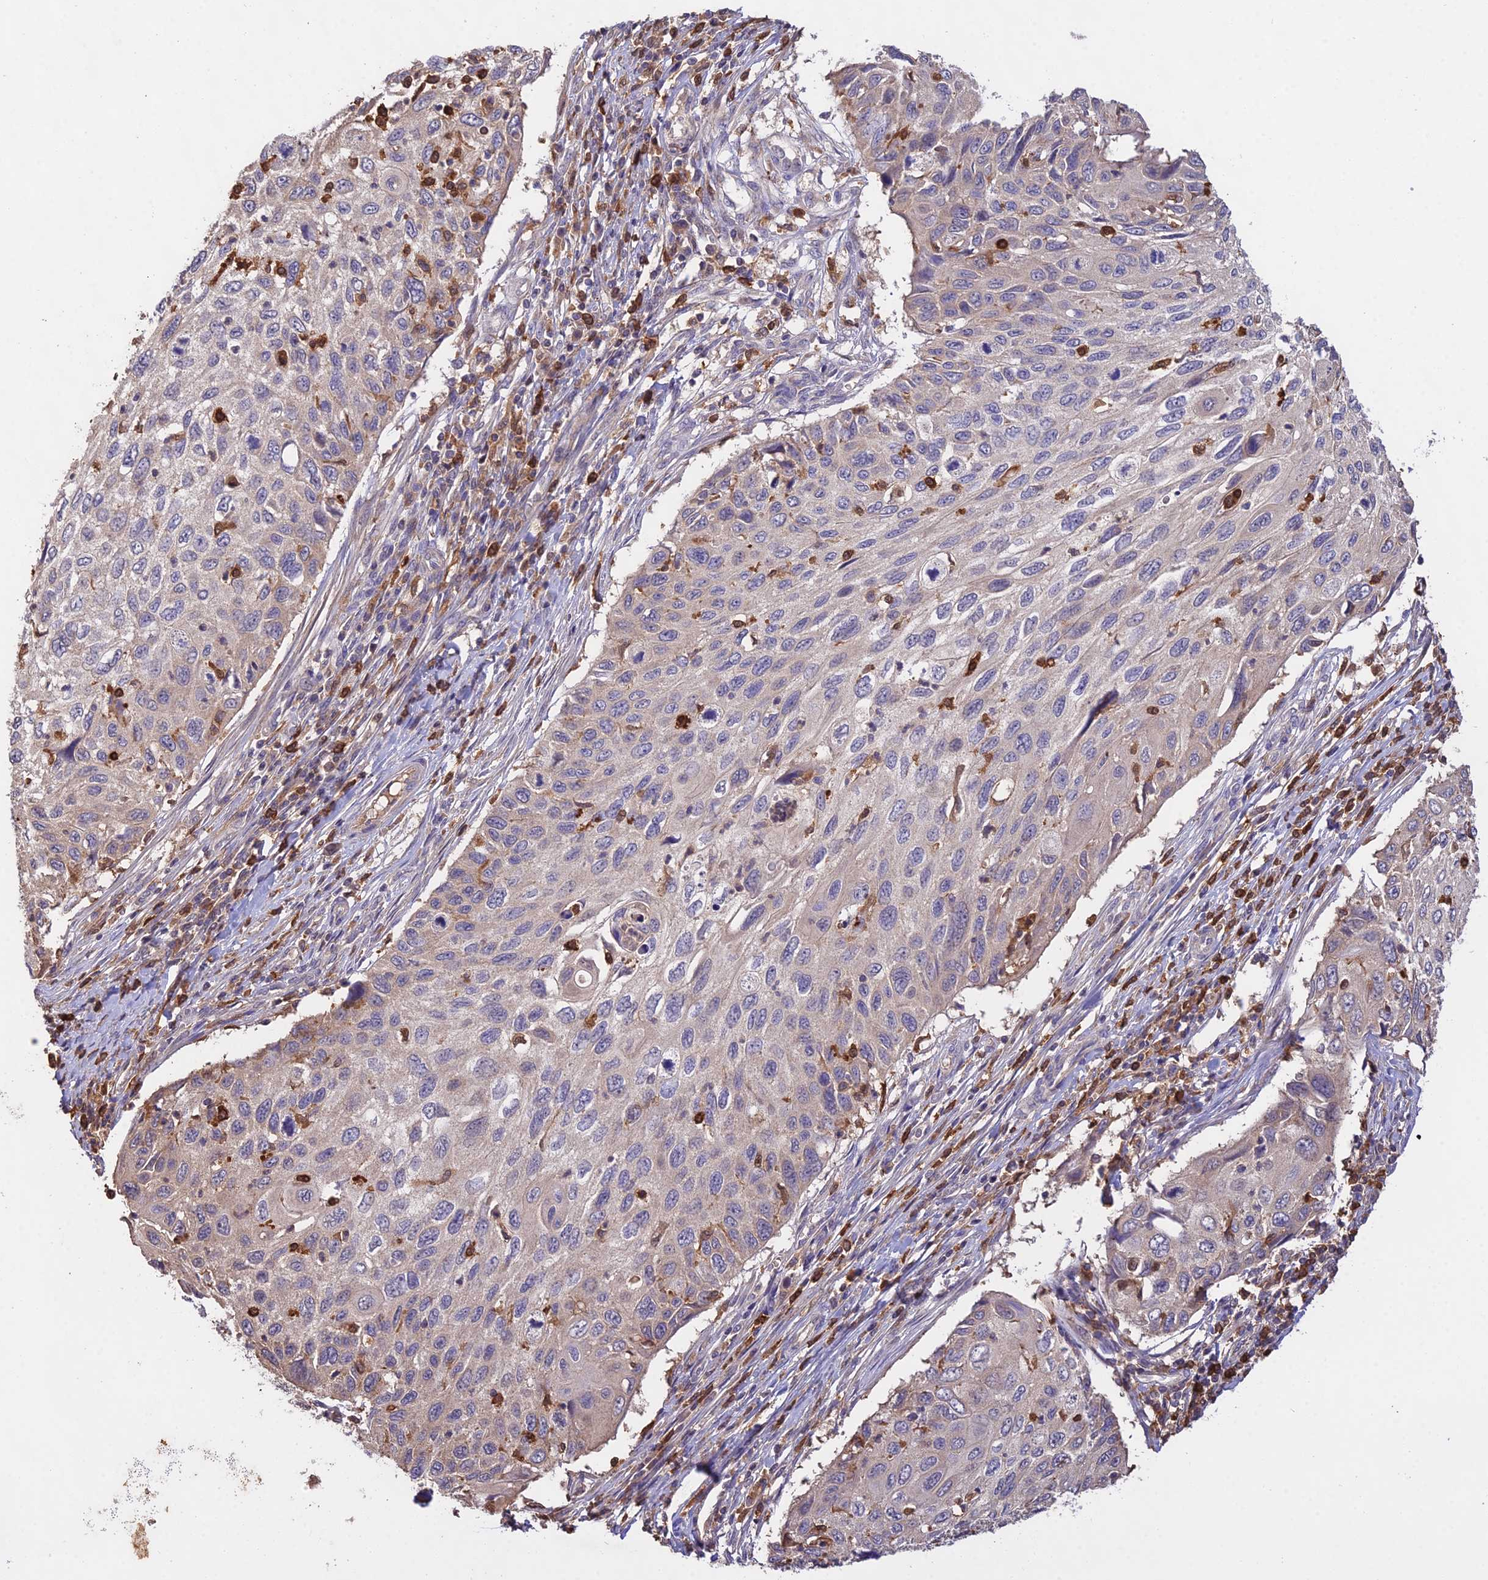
{"staining": {"intensity": "weak", "quantity": "<25%", "location": "cytoplasmic/membranous"}, "tissue": "cervical cancer", "cell_type": "Tumor cells", "image_type": "cancer", "snomed": [{"axis": "morphology", "description": "Squamous cell carcinoma, NOS"}, {"axis": "topography", "description": "Cervix"}], "caption": "Protein analysis of cervical squamous cell carcinoma shows no significant positivity in tumor cells.", "gene": "FBP1", "patient": {"sex": "female", "age": 70}}